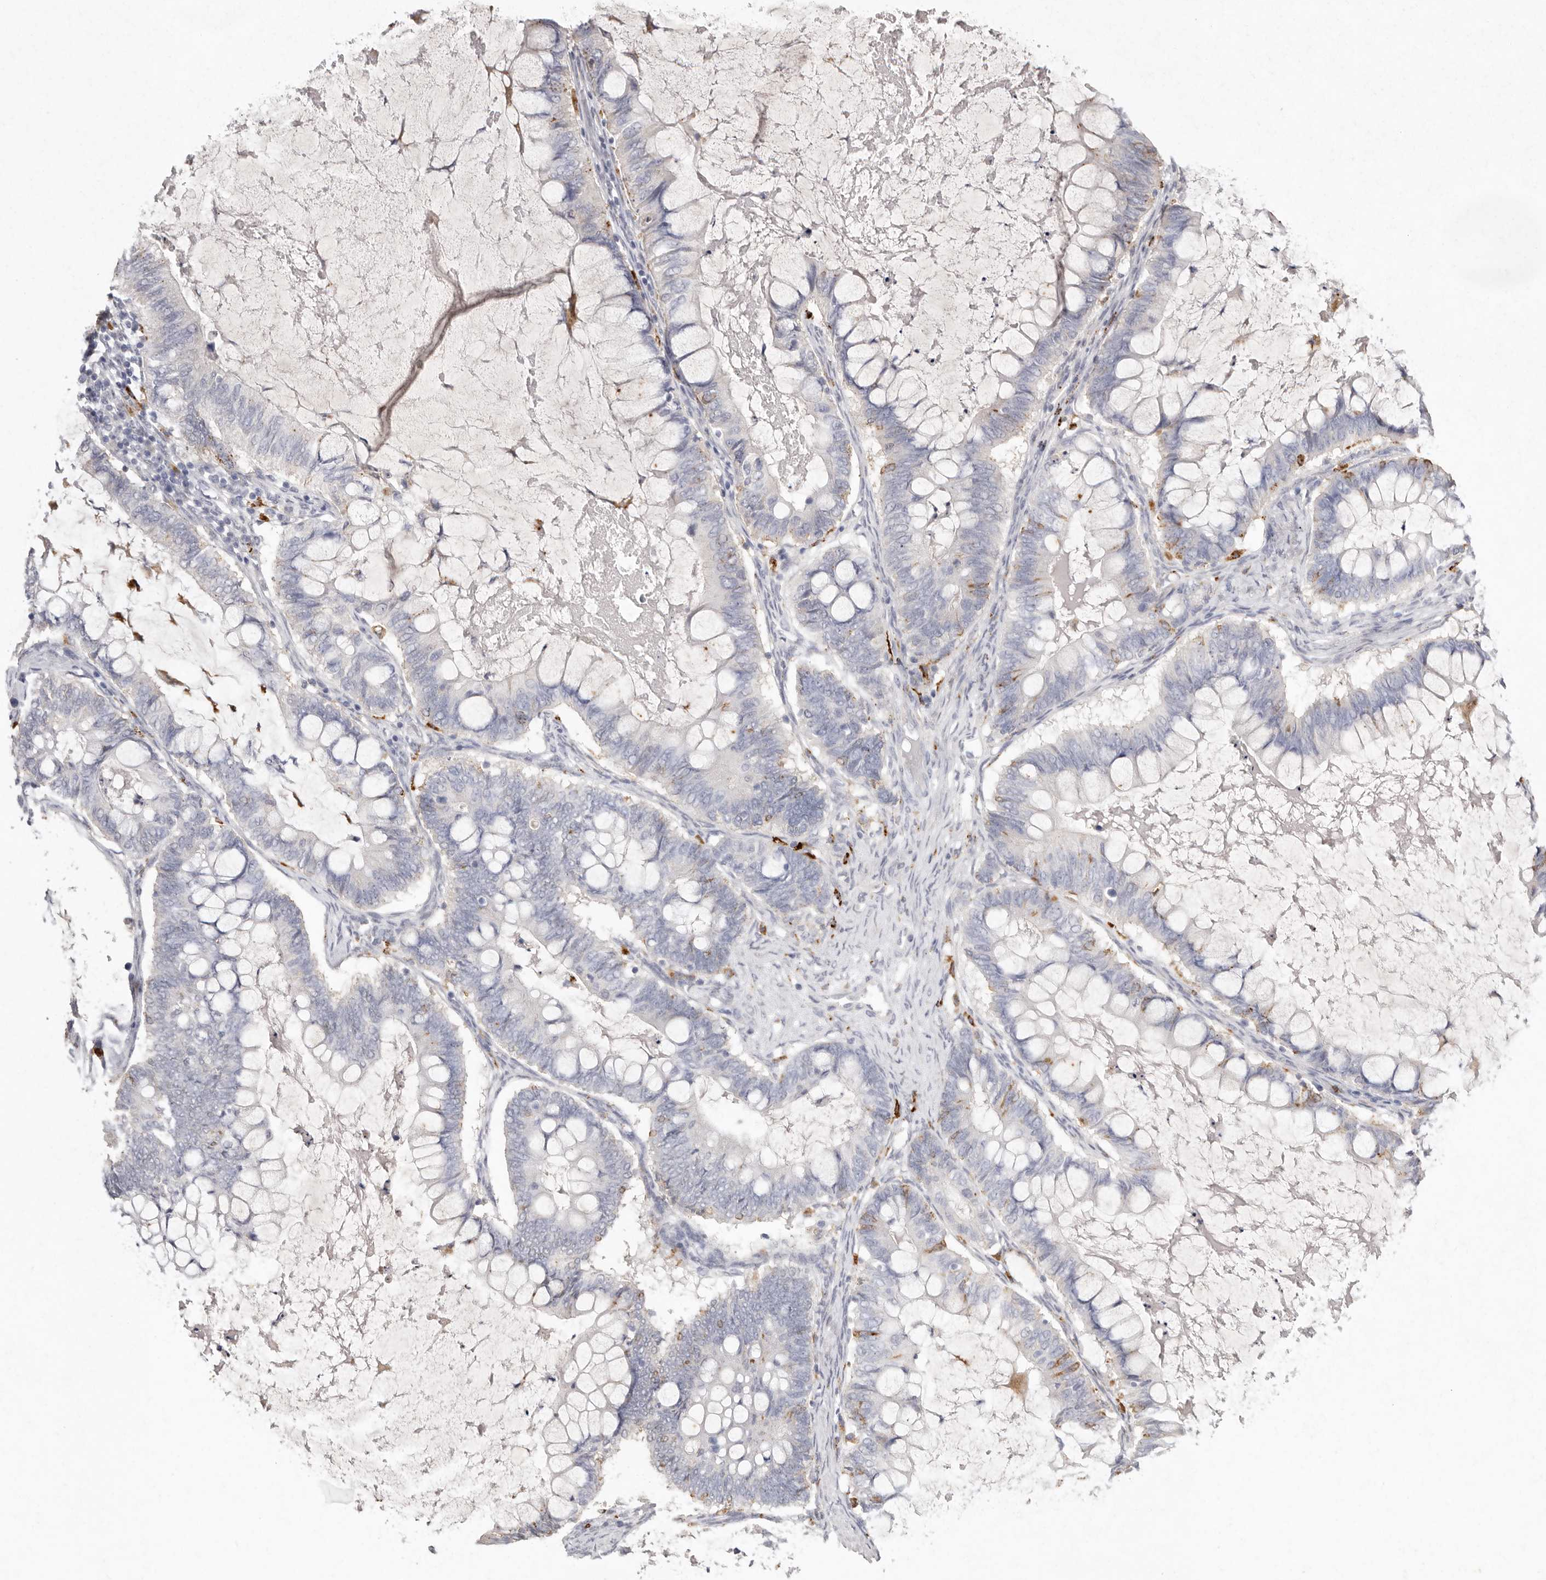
{"staining": {"intensity": "weak", "quantity": "<25%", "location": "cytoplasmic/membranous"}, "tissue": "ovarian cancer", "cell_type": "Tumor cells", "image_type": "cancer", "snomed": [{"axis": "morphology", "description": "Cystadenocarcinoma, mucinous, NOS"}, {"axis": "topography", "description": "Ovary"}], "caption": "DAB immunohistochemical staining of ovarian cancer (mucinous cystadenocarcinoma) exhibits no significant positivity in tumor cells. The staining is performed using DAB brown chromogen with nuclei counter-stained in using hematoxylin.", "gene": "FAM185A", "patient": {"sex": "female", "age": 61}}